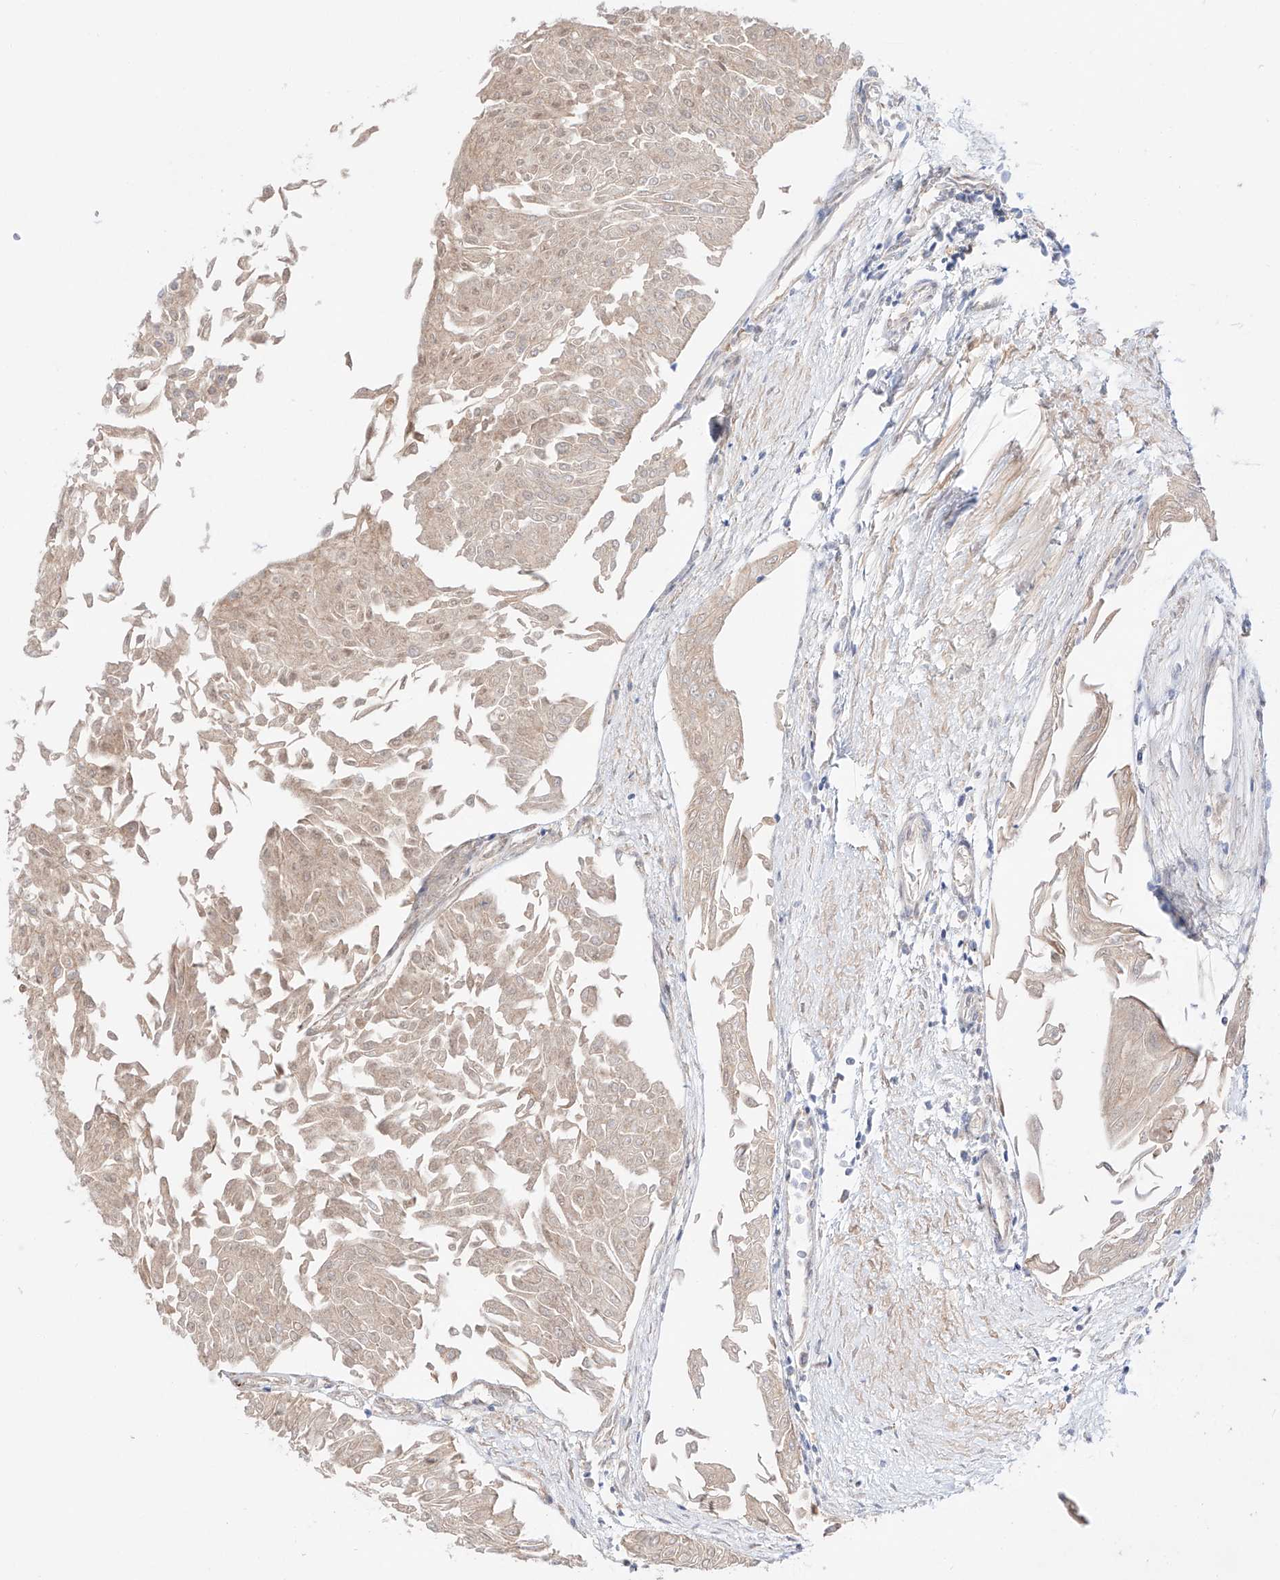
{"staining": {"intensity": "weak", "quantity": ">75%", "location": "cytoplasmic/membranous"}, "tissue": "urothelial cancer", "cell_type": "Tumor cells", "image_type": "cancer", "snomed": [{"axis": "morphology", "description": "Urothelial carcinoma, Low grade"}, {"axis": "topography", "description": "Urinary bladder"}], "caption": "Approximately >75% of tumor cells in low-grade urothelial carcinoma display weak cytoplasmic/membranous protein expression as visualized by brown immunohistochemical staining.", "gene": "PGGT1B", "patient": {"sex": "male", "age": 67}}